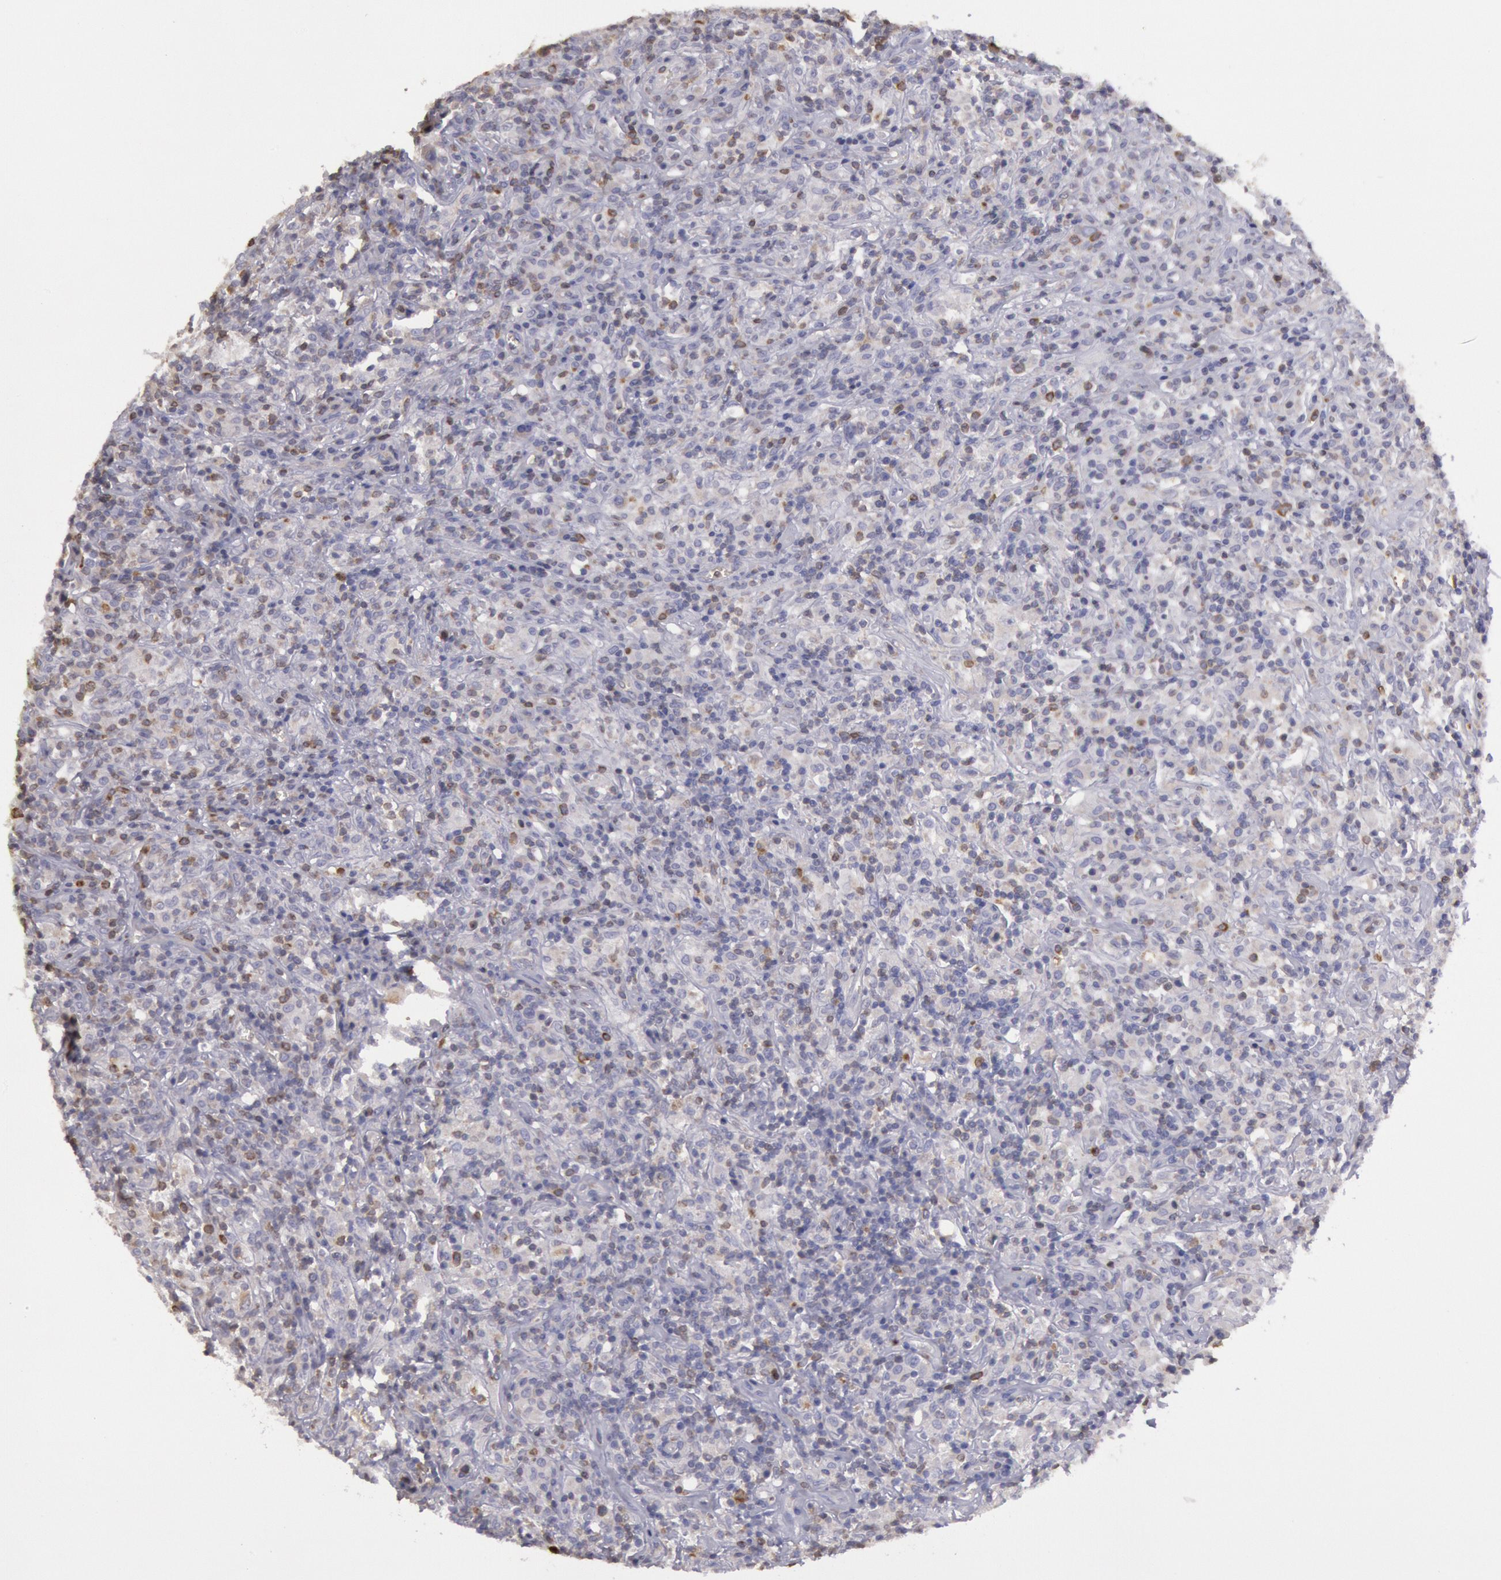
{"staining": {"intensity": "negative", "quantity": "none", "location": "none"}, "tissue": "lymphoma", "cell_type": "Tumor cells", "image_type": "cancer", "snomed": [{"axis": "morphology", "description": "Hodgkin's disease, NOS"}, {"axis": "topography", "description": "Lymph node"}], "caption": "Tumor cells show no significant protein positivity in lymphoma. The staining is performed using DAB (3,3'-diaminobenzidine) brown chromogen with nuclei counter-stained in using hematoxylin.", "gene": "RAB27A", "patient": {"sex": "male", "age": 46}}